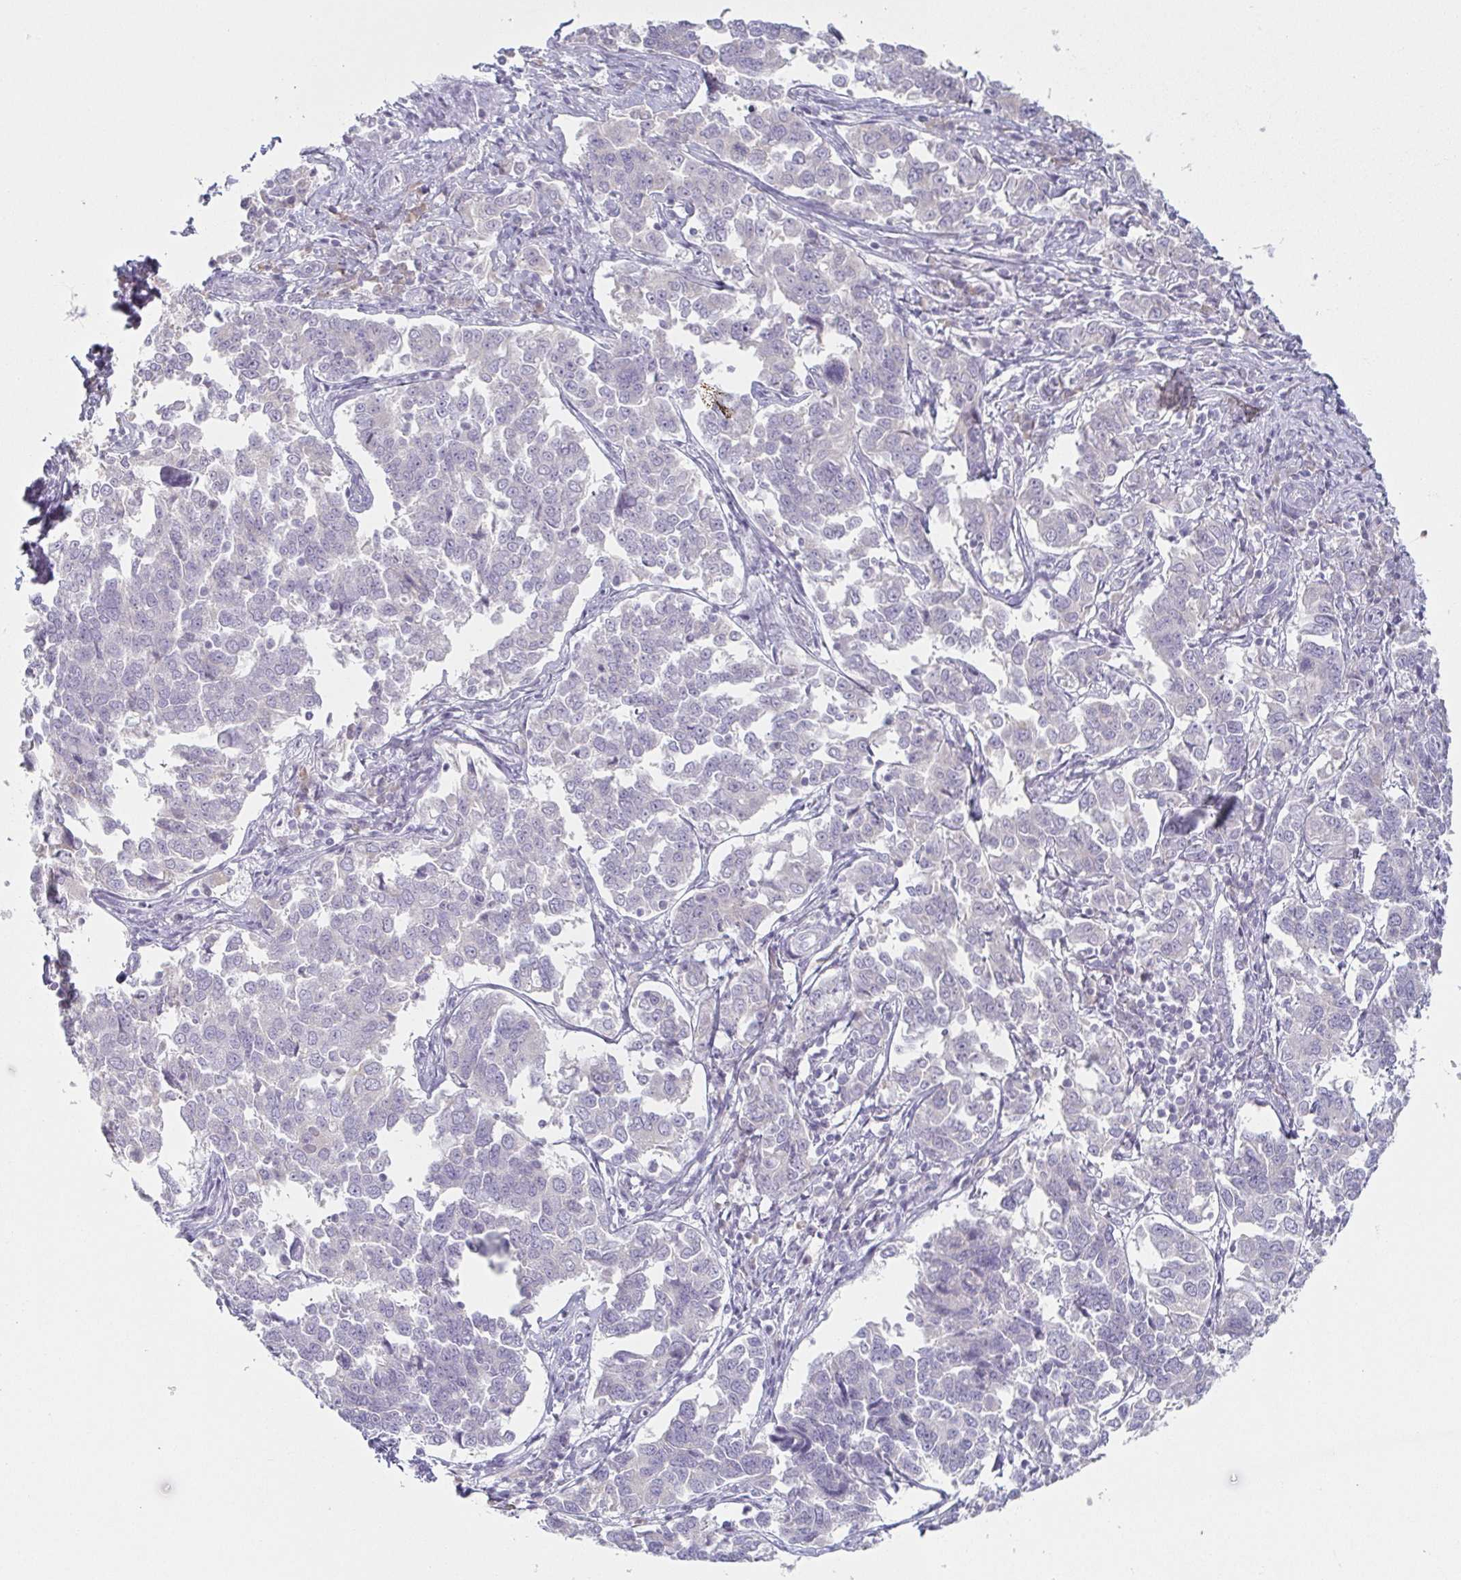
{"staining": {"intensity": "negative", "quantity": "none", "location": "none"}, "tissue": "endometrial cancer", "cell_type": "Tumor cells", "image_type": "cancer", "snomed": [{"axis": "morphology", "description": "Adenocarcinoma, NOS"}, {"axis": "topography", "description": "Endometrium"}], "caption": "The image shows no significant positivity in tumor cells of endometrial cancer (adenocarcinoma).", "gene": "PRR27", "patient": {"sex": "female", "age": 43}}